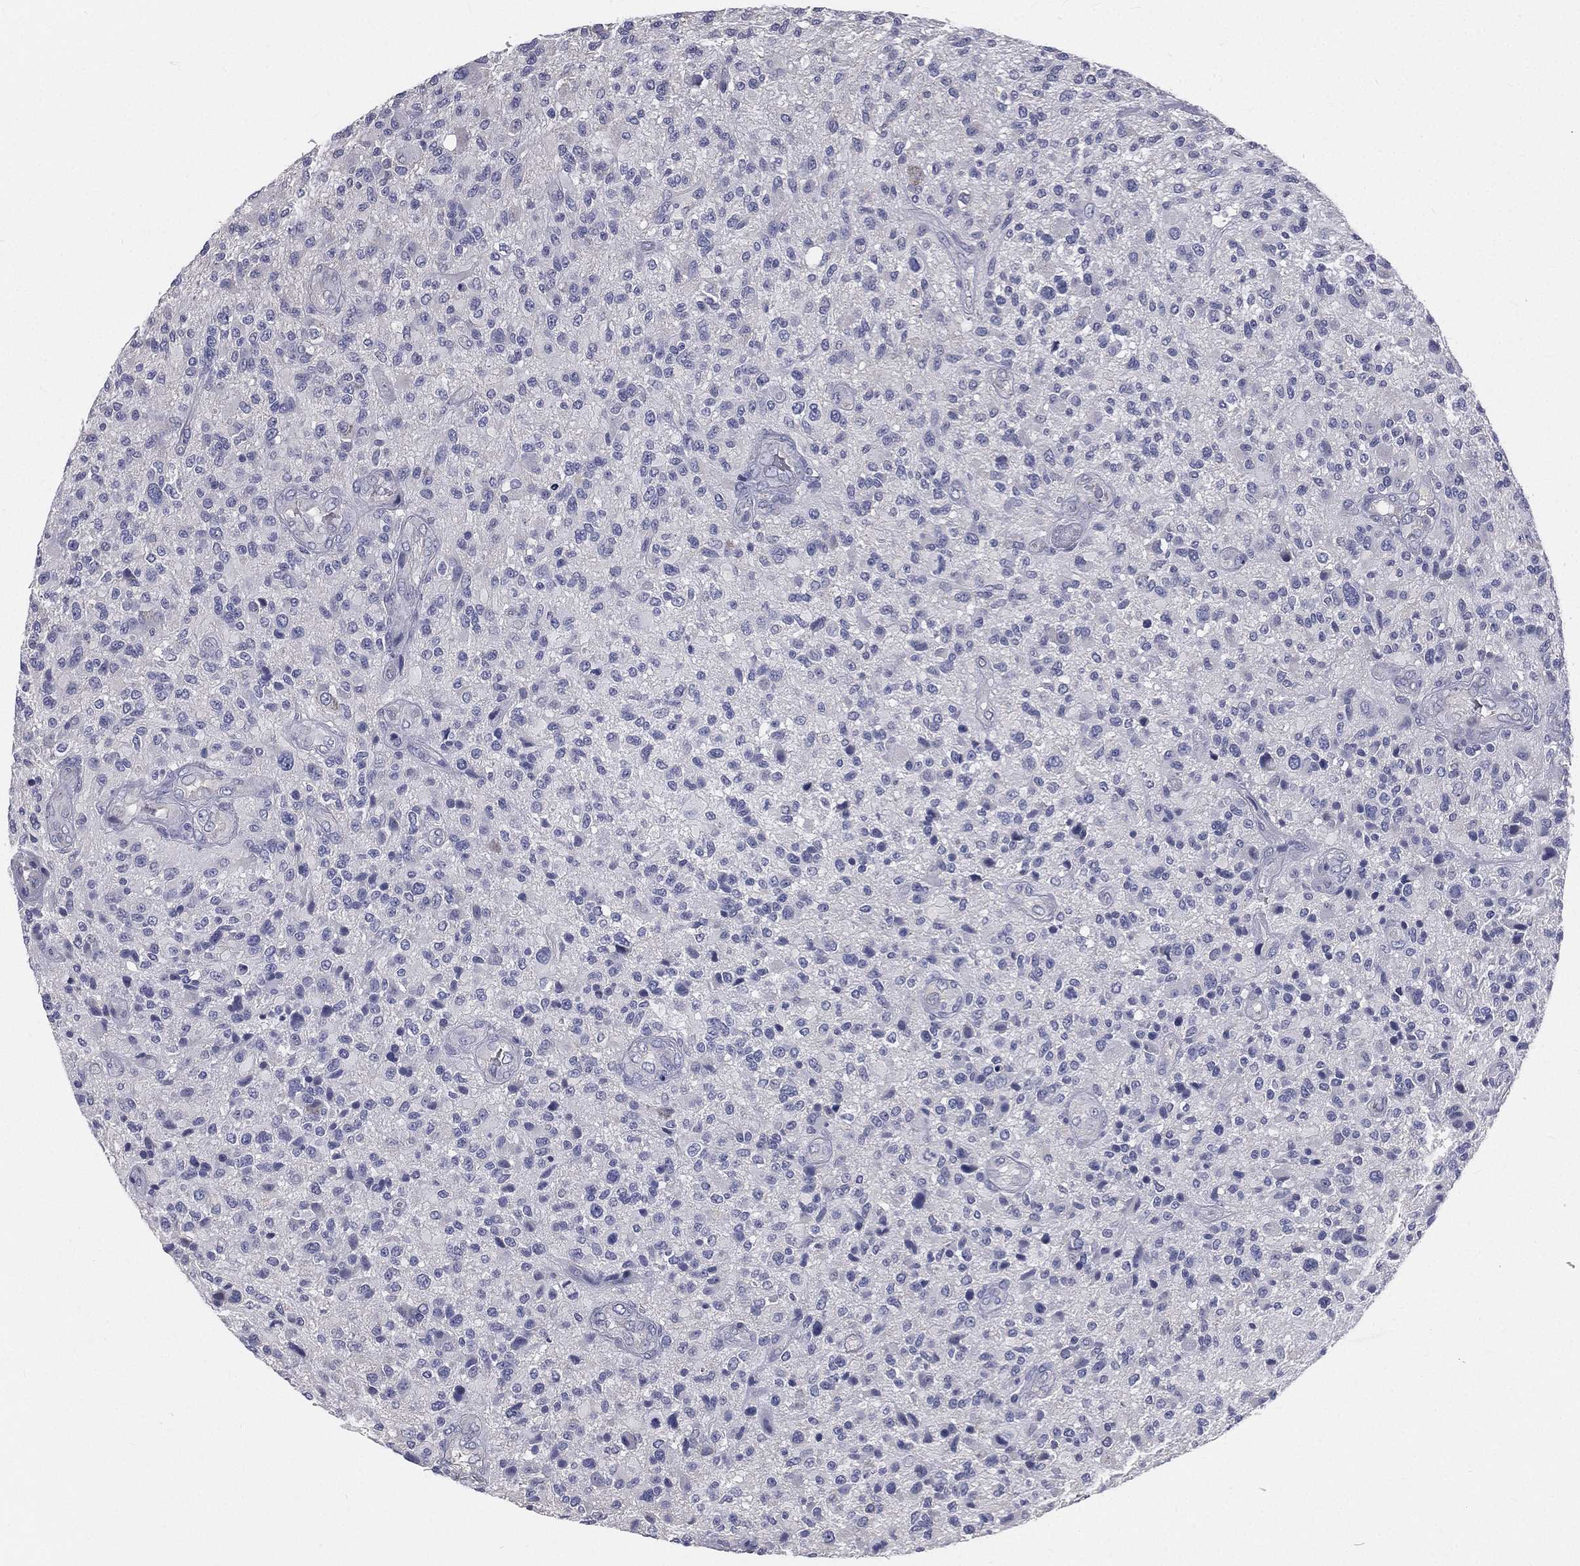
{"staining": {"intensity": "negative", "quantity": "none", "location": "none"}, "tissue": "glioma", "cell_type": "Tumor cells", "image_type": "cancer", "snomed": [{"axis": "morphology", "description": "Glioma, malignant, High grade"}, {"axis": "topography", "description": "Brain"}], "caption": "DAB immunohistochemical staining of human malignant glioma (high-grade) reveals no significant expression in tumor cells. (DAB (3,3'-diaminobenzidine) immunohistochemistry (IHC) with hematoxylin counter stain).", "gene": "MUC13", "patient": {"sex": "male", "age": 47}}